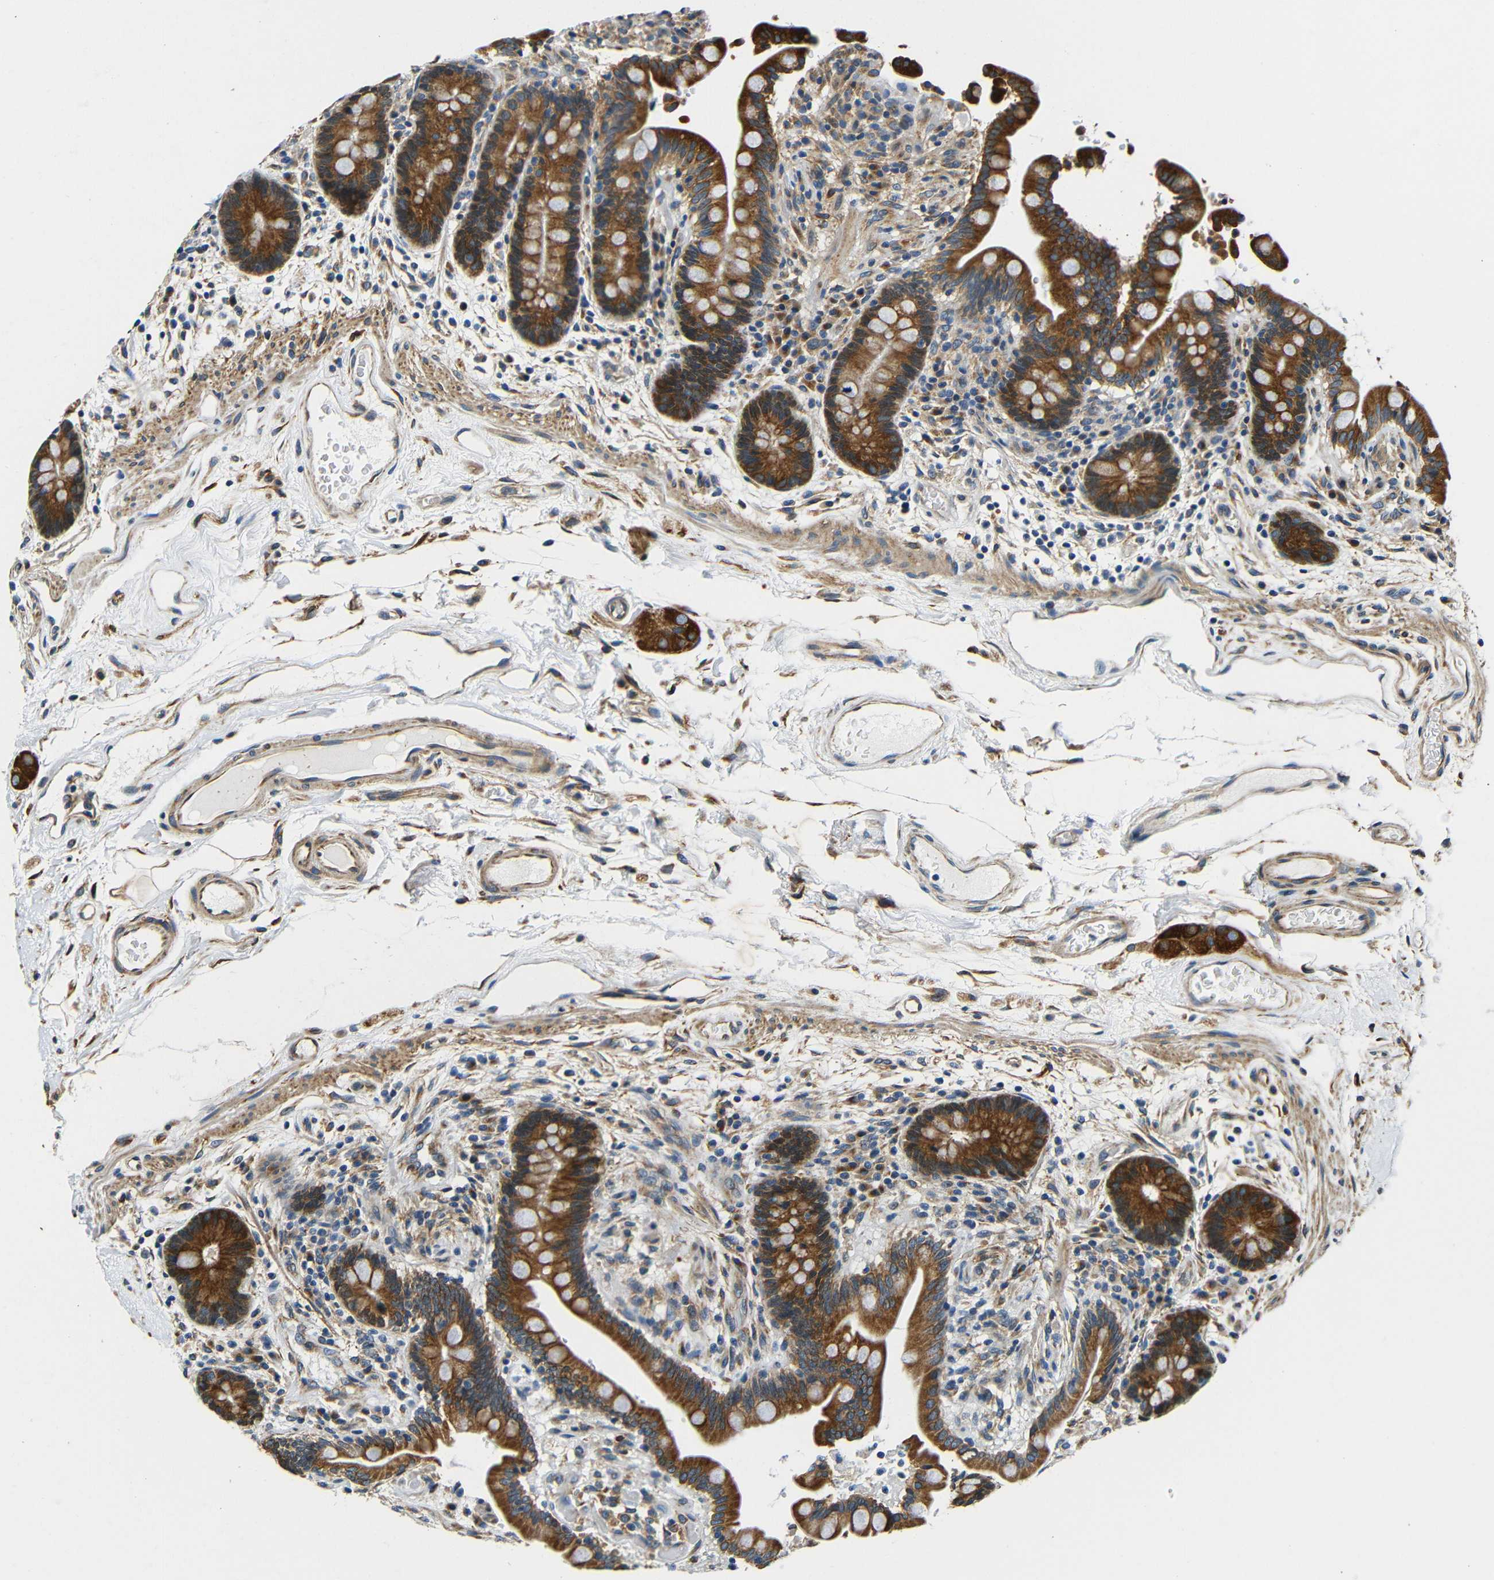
{"staining": {"intensity": "moderate", "quantity": ">75%", "location": "cytoplasmic/membranous"}, "tissue": "colon", "cell_type": "Endothelial cells", "image_type": "normal", "snomed": [{"axis": "morphology", "description": "Normal tissue, NOS"}, {"axis": "topography", "description": "Colon"}], "caption": "Immunohistochemical staining of unremarkable colon shows moderate cytoplasmic/membranous protein expression in about >75% of endothelial cells. (DAB IHC, brown staining for protein, blue staining for nuclei).", "gene": "VAPB", "patient": {"sex": "male", "age": 73}}